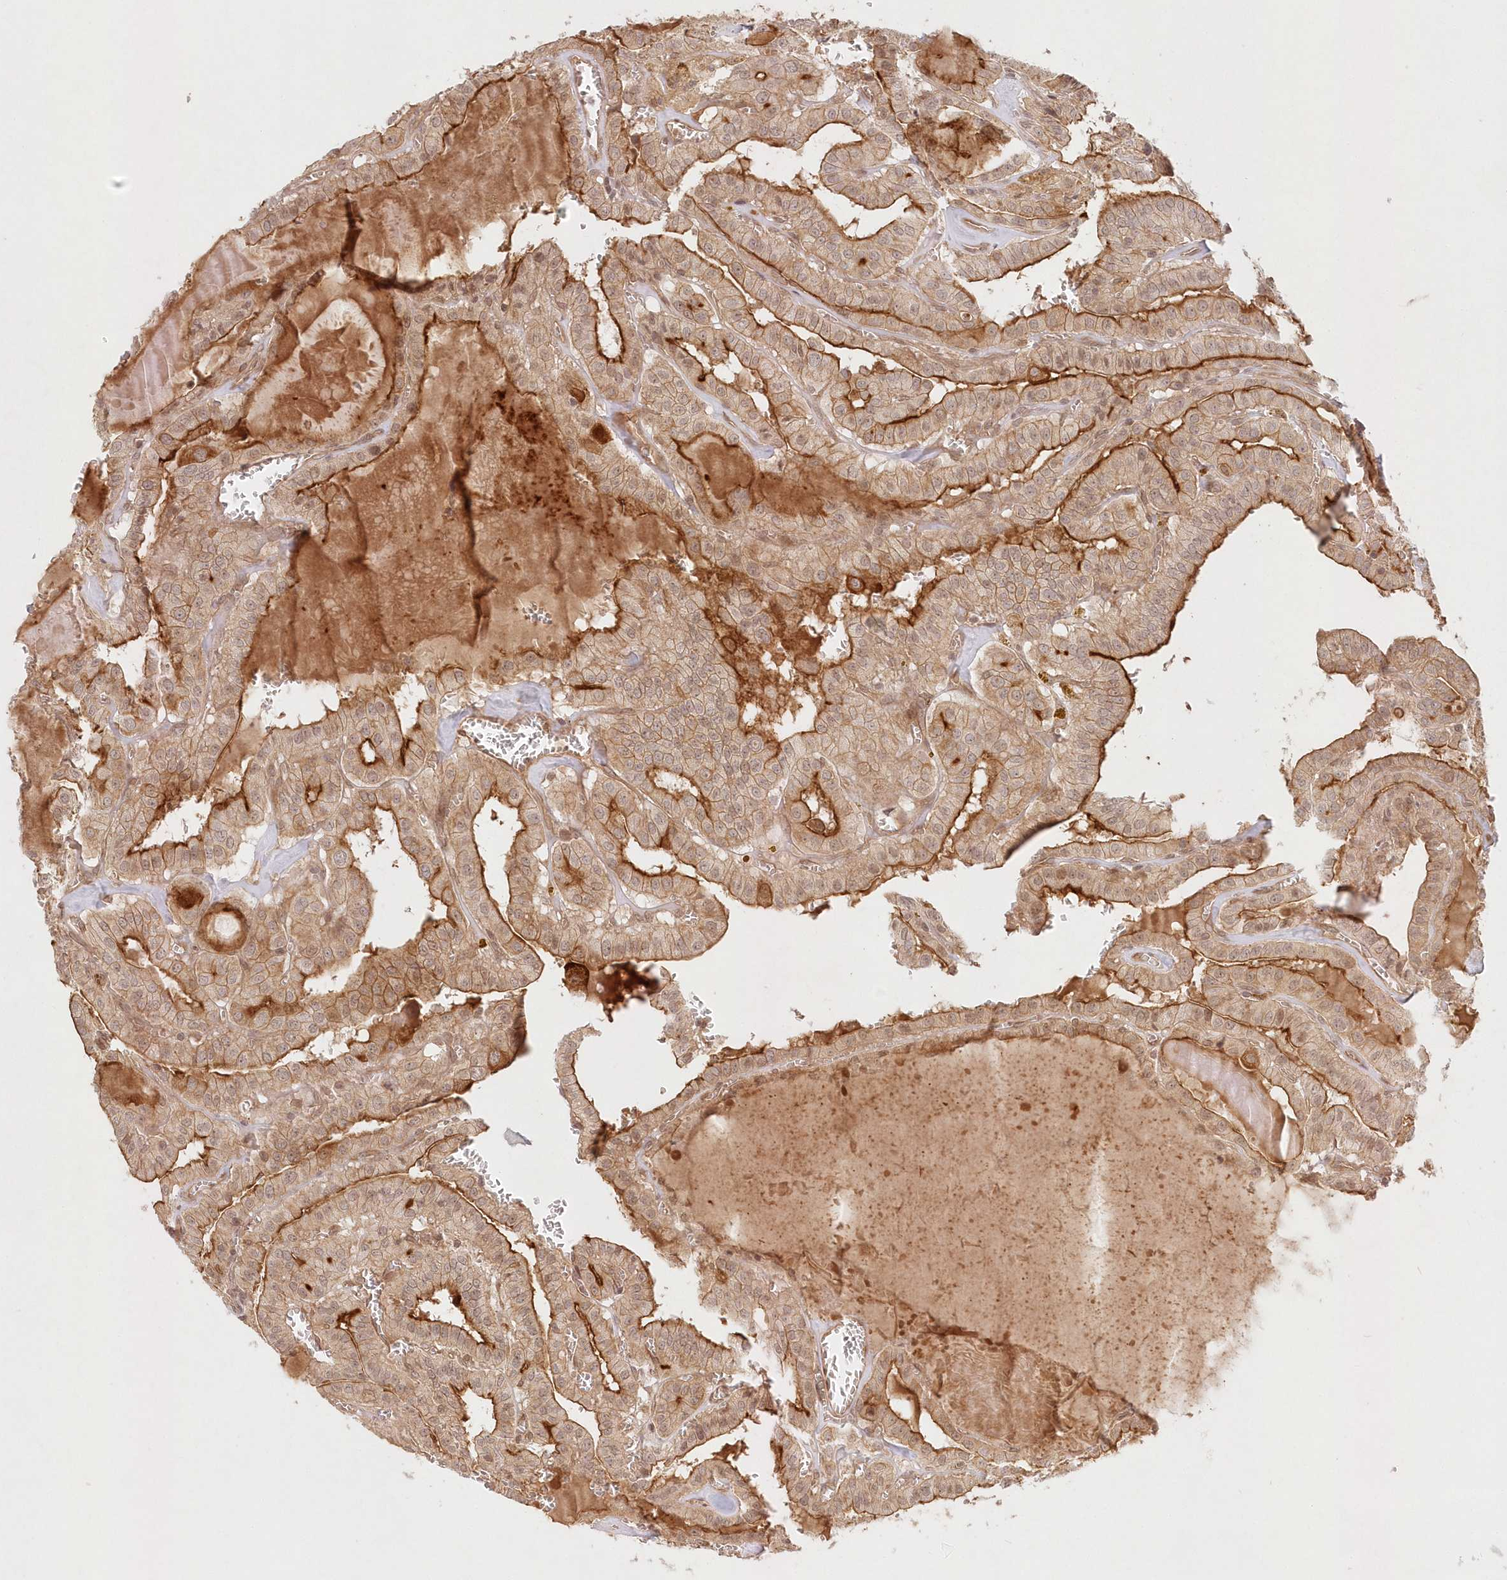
{"staining": {"intensity": "moderate", "quantity": ">75%", "location": "cytoplasmic/membranous"}, "tissue": "thyroid cancer", "cell_type": "Tumor cells", "image_type": "cancer", "snomed": [{"axis": "morphology", "description": "Papillary adenocarcinoma, NOS"}, {"axis": "topography", "description": "Thyroid gland"}], "caption": "Protein analysis of thyroid cancer tissue reveals moderate cytoplasmic/membranous expression in approximately >75% of tumor cells. (Brightfield microscopy of DAB IHC at high magnification).", "gene": "KIAA0232", "patient": {"sex": "male", "age": 52}}